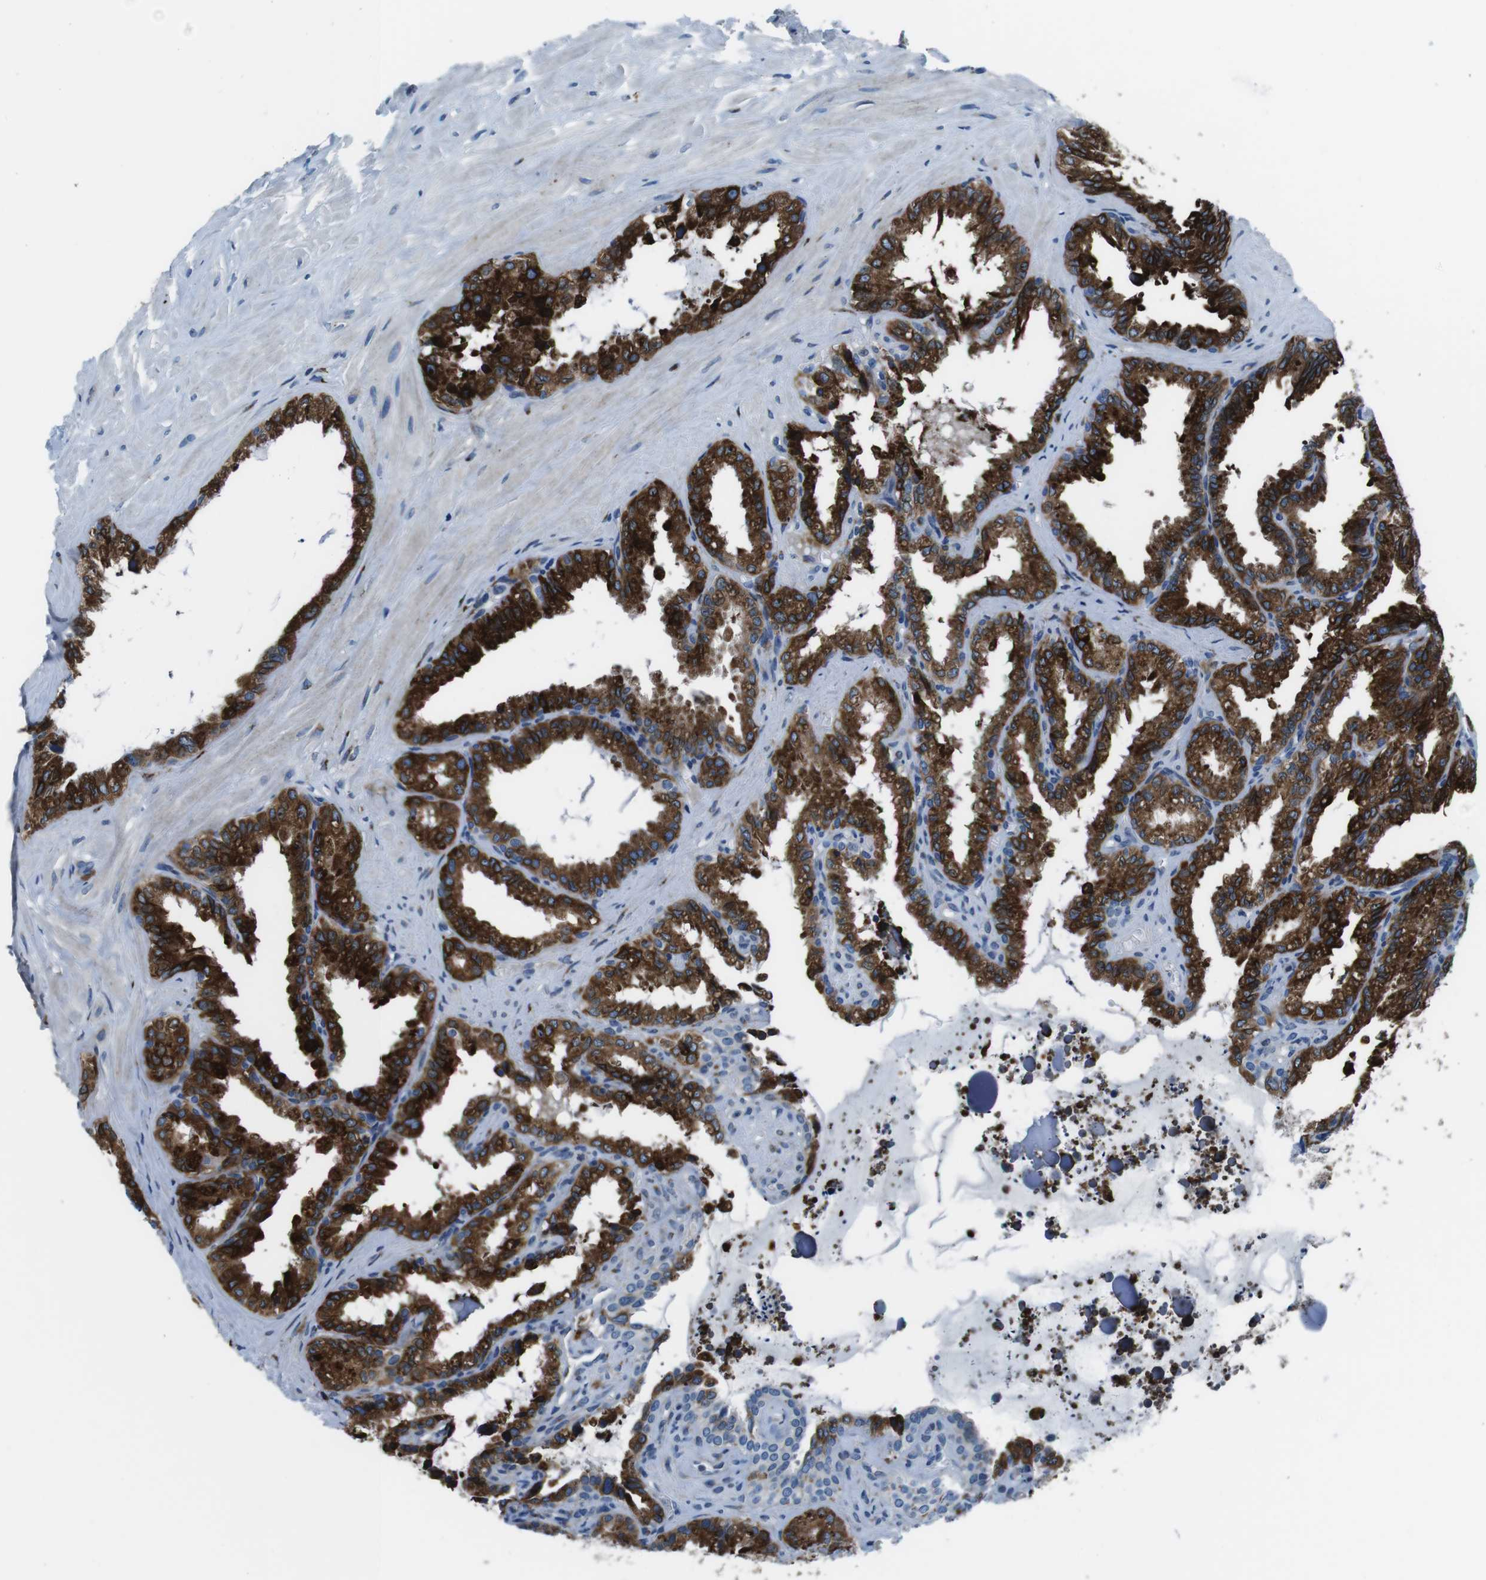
{"staining": {"intensity": "strong", "quantity": ">75%", "location": "cytoplasmic/membranous"}, "tissue": "seminal vesicle", "cell_type": "Glandular cells", "image_type": "normal", "snomed": [{"axis": "morphology", "description": "Normal tissue, NOS"}, {"axis": "topography", "description": "Seminal veicle"}], "caption": "Protein staining shows strong cytoplasmic/membranous expression in approximately >75% of glandular cells in benign seminal vesicle.", "gene": "NUCB2", "patient": {"sex": "male", "age": 64}}